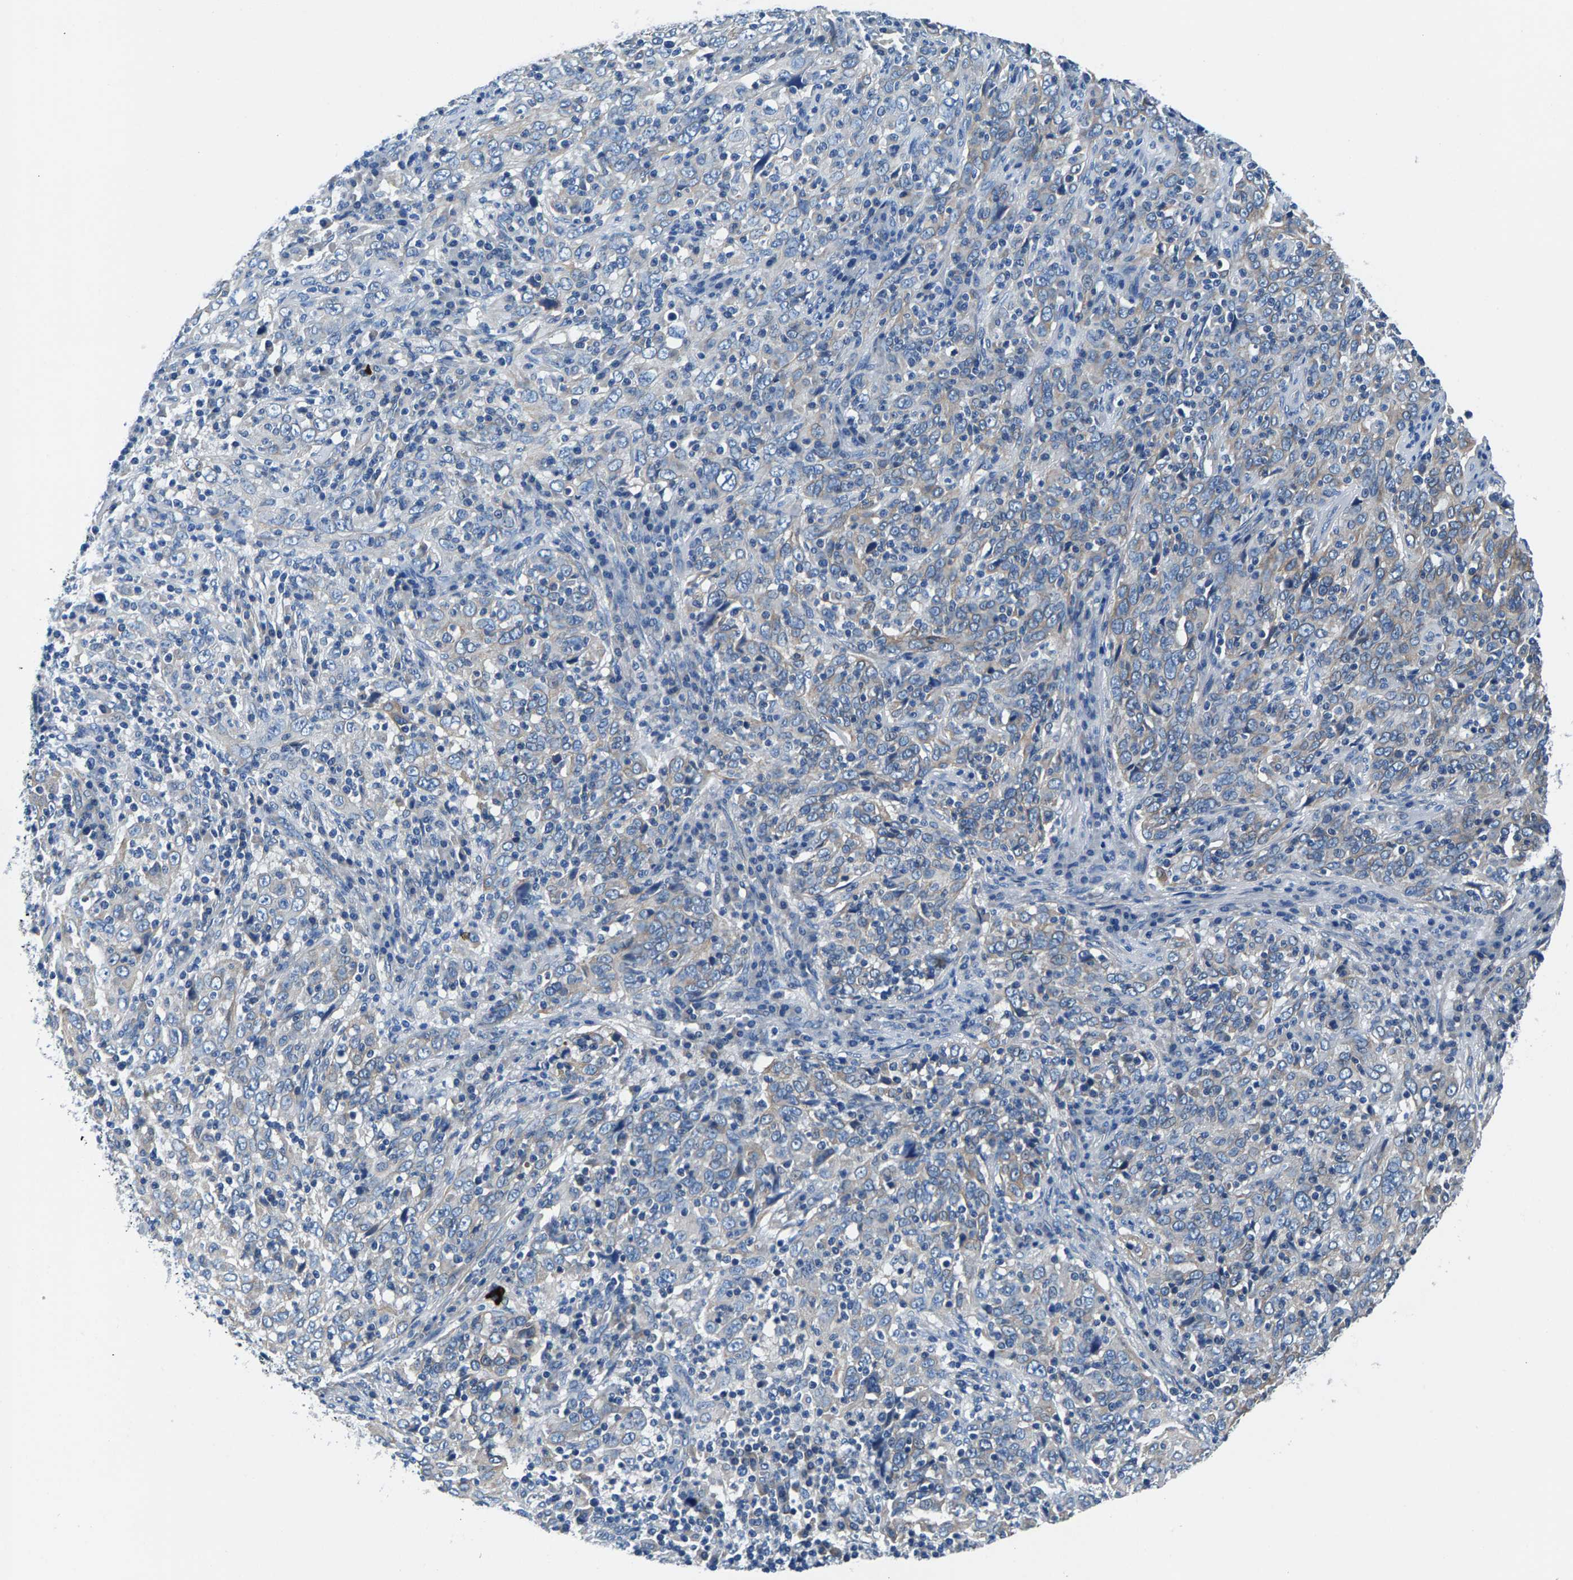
{"staining": {"intensity": "weak", "quantity": "<25%", "location": "cytoplasmic/membranous"}, "tissue": "cervical cancer", "cell_type": "Tumor cells", "image_type": "cancer", "snomed": [{"axis": "morphology", "description": "Squamous cell carcinoma, NOS"}, {"axis": "topography", "description": "Cervix"}], "caption": "Immunohistochemistry (IHC) histopathology image of neoplastic tissue: human cervical cancer (squamous cell carcinoma) stained with DAB (3,3'-diaminobenzidine) exhibits no significant protein positivity in tumor cells.", "gene": "CDRT4", "patient": {"sex": "female", "age": 46}}